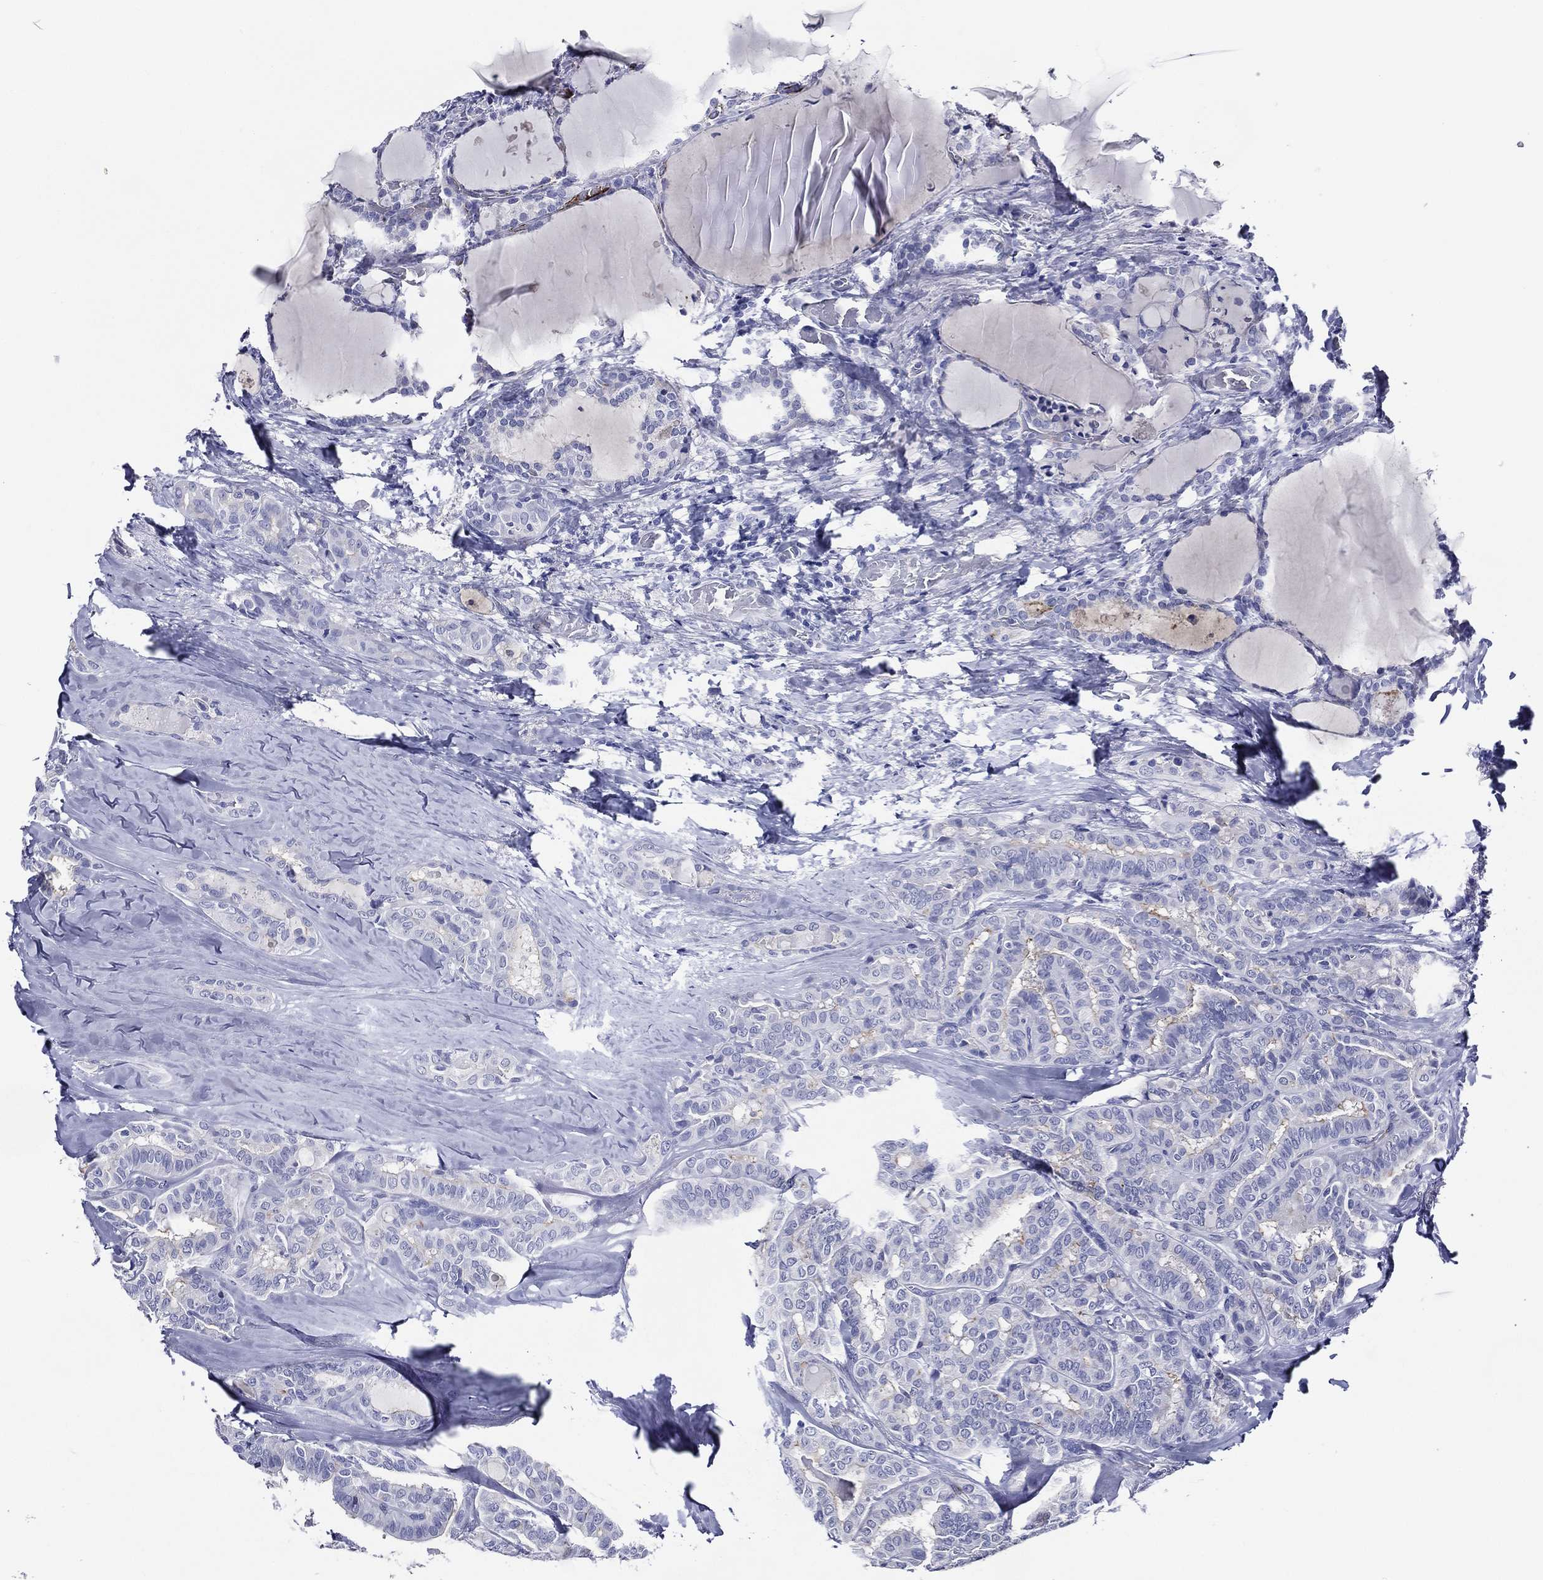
{"staining": {"intensity": "negative", "quantity": "none", "location": "none"}, "tissue": "thyroid cancer", "cell_type": "Tumor cells", "image_type": "cancer", "snomed": [{"axis": "morphology", "description": "Papillary adenocarcinoma, NOS"}, {"axis": "topography", "description": "Thyroid gland"}], "caption": "Micrograph shows no significant protein positivity in tumor cells of thyroid cancer.", "gene": "ACE2", "patient": {"sex": "female", "age": 39}}